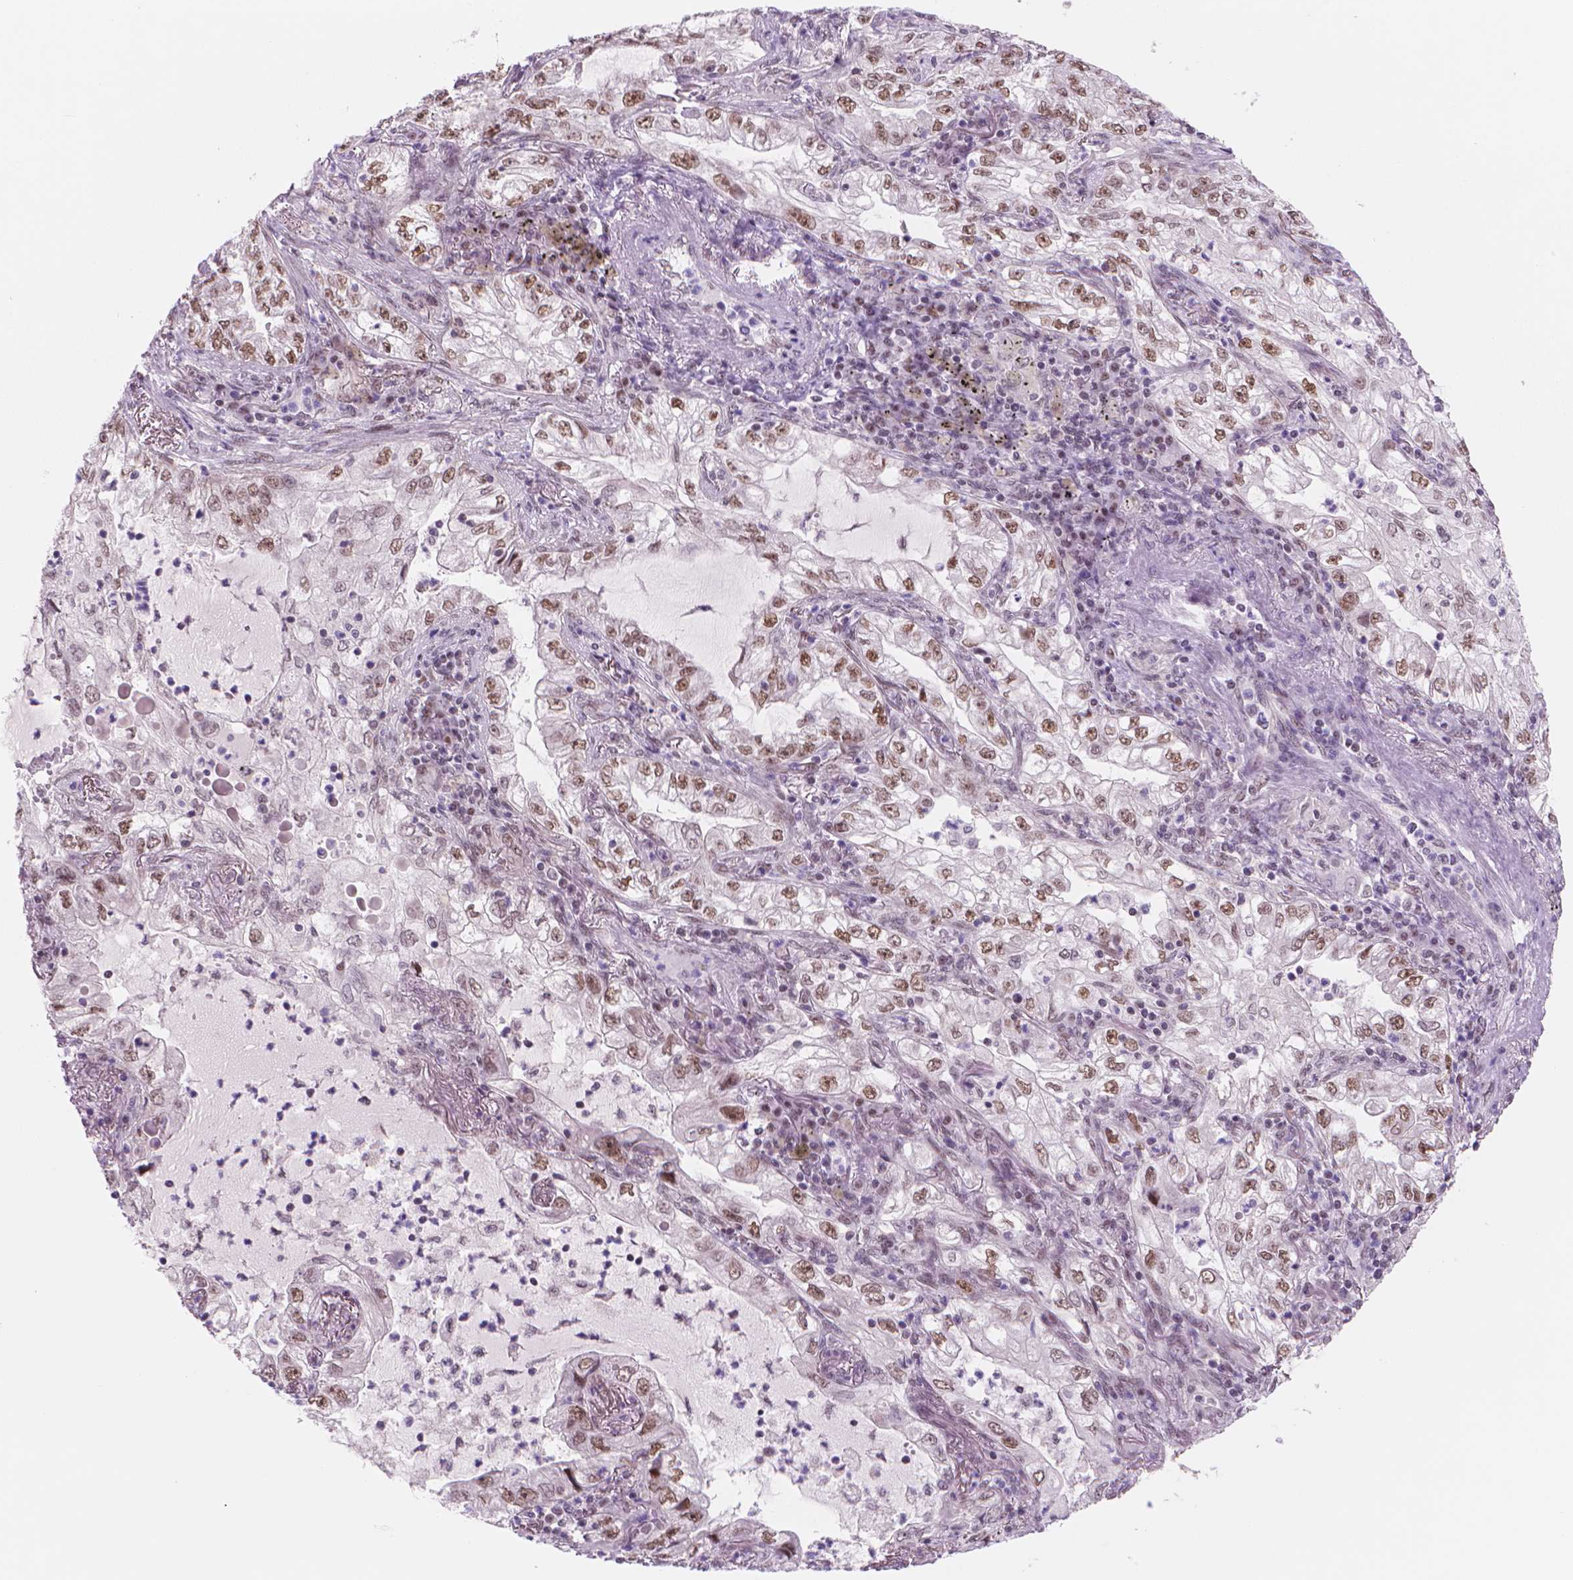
{"staining": {"intensity": "moderate", "quantity": ">75%", "location": "nuclear"}, "tissue": "lung cancer", "cell_type": "Tumor cells", "image_type": "cancer", "snomed": [{"axis": "morphology", "description": "Adenocarcinoma, NOS"}, {"axis": "topography", "description": "Lung"}], "caption": "Lung adenocarcinoma stained with DAB immunohistochemistry exhibits medium levels of moderate nuclear positivity in about >75% of tumor cells.", "gene": "POLR3D", "patient": {"sex": "female", "age": 73}}